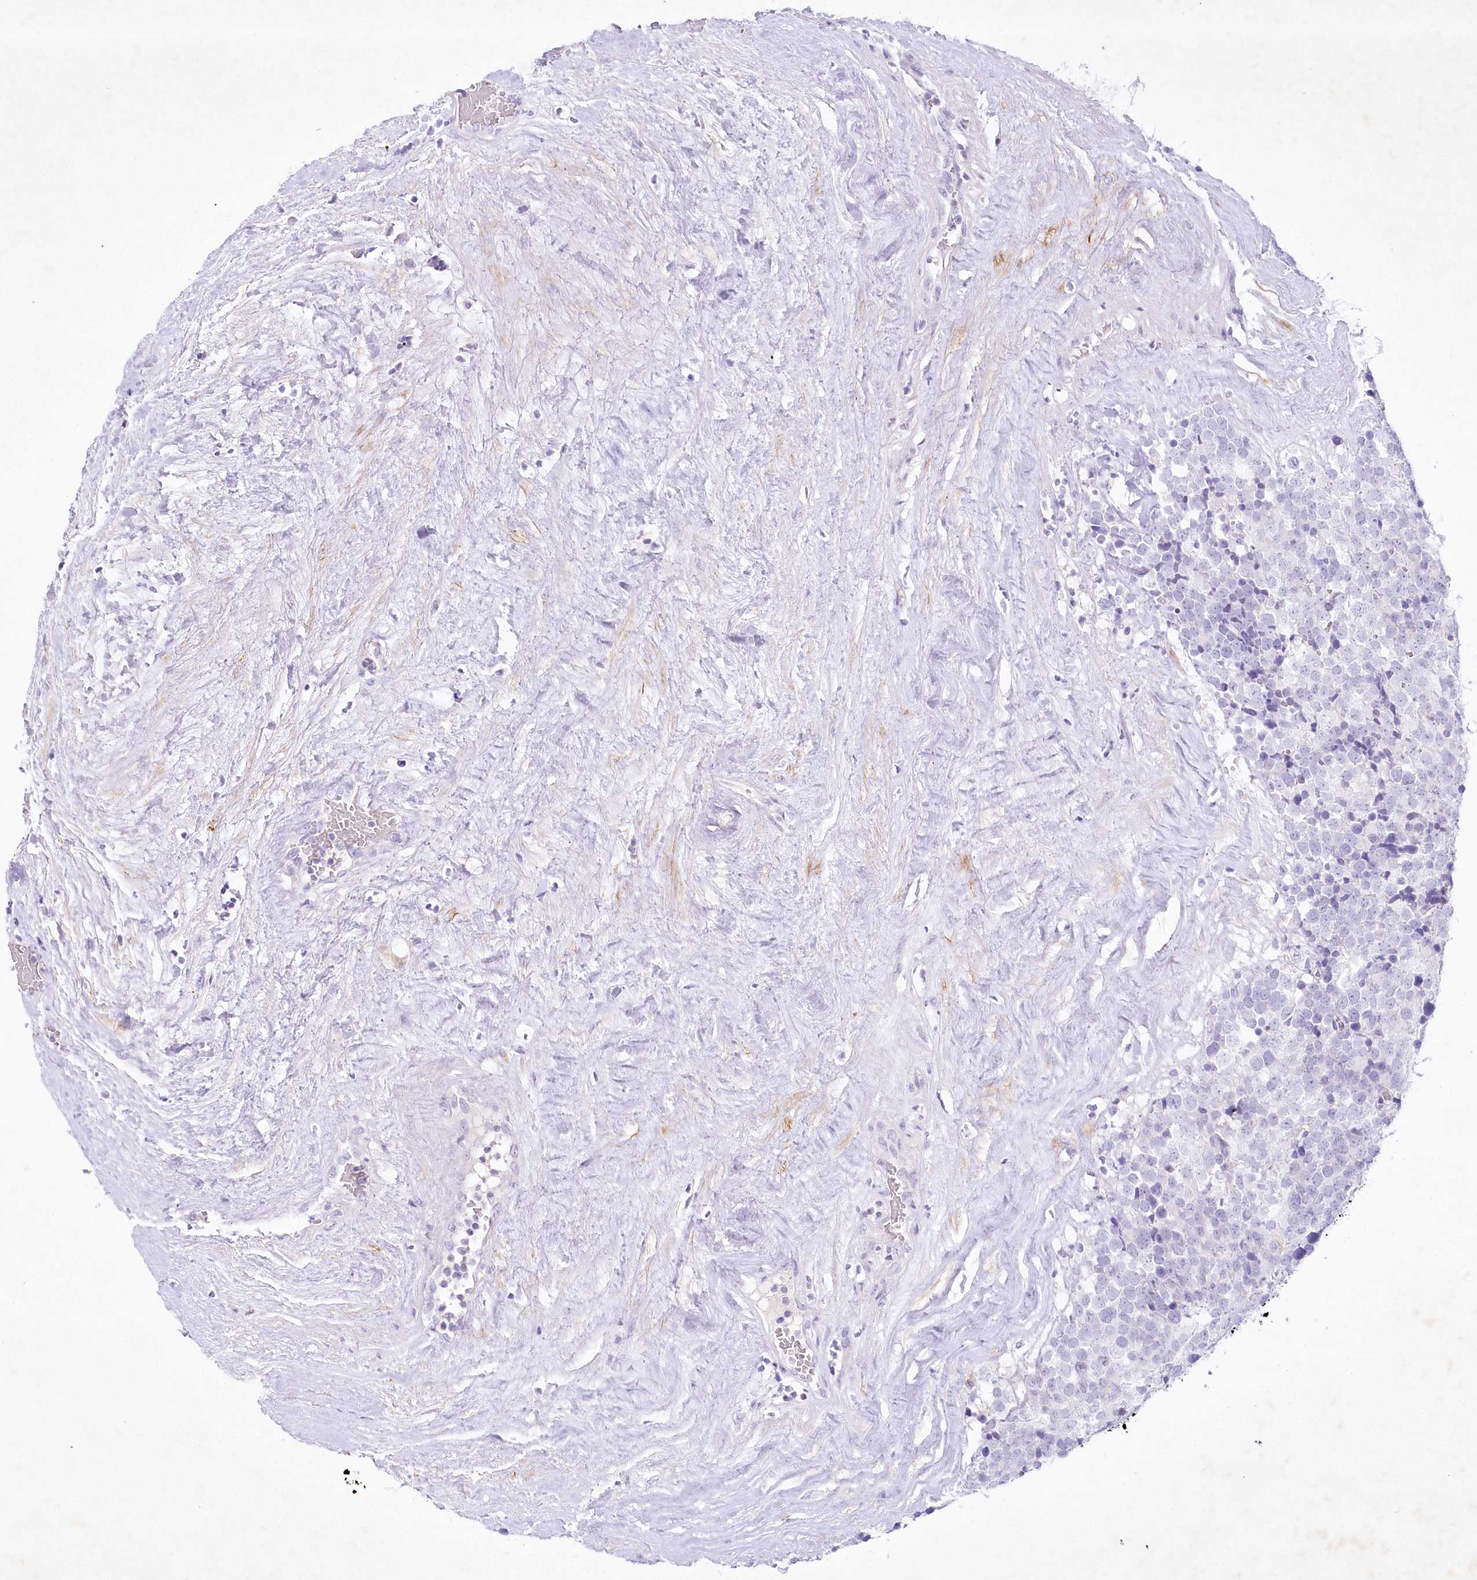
{"staining": {"intensity": "negative", "quantity": "none", "location": "none"}, "tissue": "testis cancer", "cell_type": "Tumor cells", "image_type": "cancer", "snomed": [{"axis": "morphology", "description": "Seminoma, NOS"}, {"axis": "topography", "description": "Testis"}], "caption": "Tumor cells show no significant protein staining in seminoma (testis). Nuclei are stained in blue.", "gene": "MYOZ1", "patient": {"sex": "male", "age": 71}}